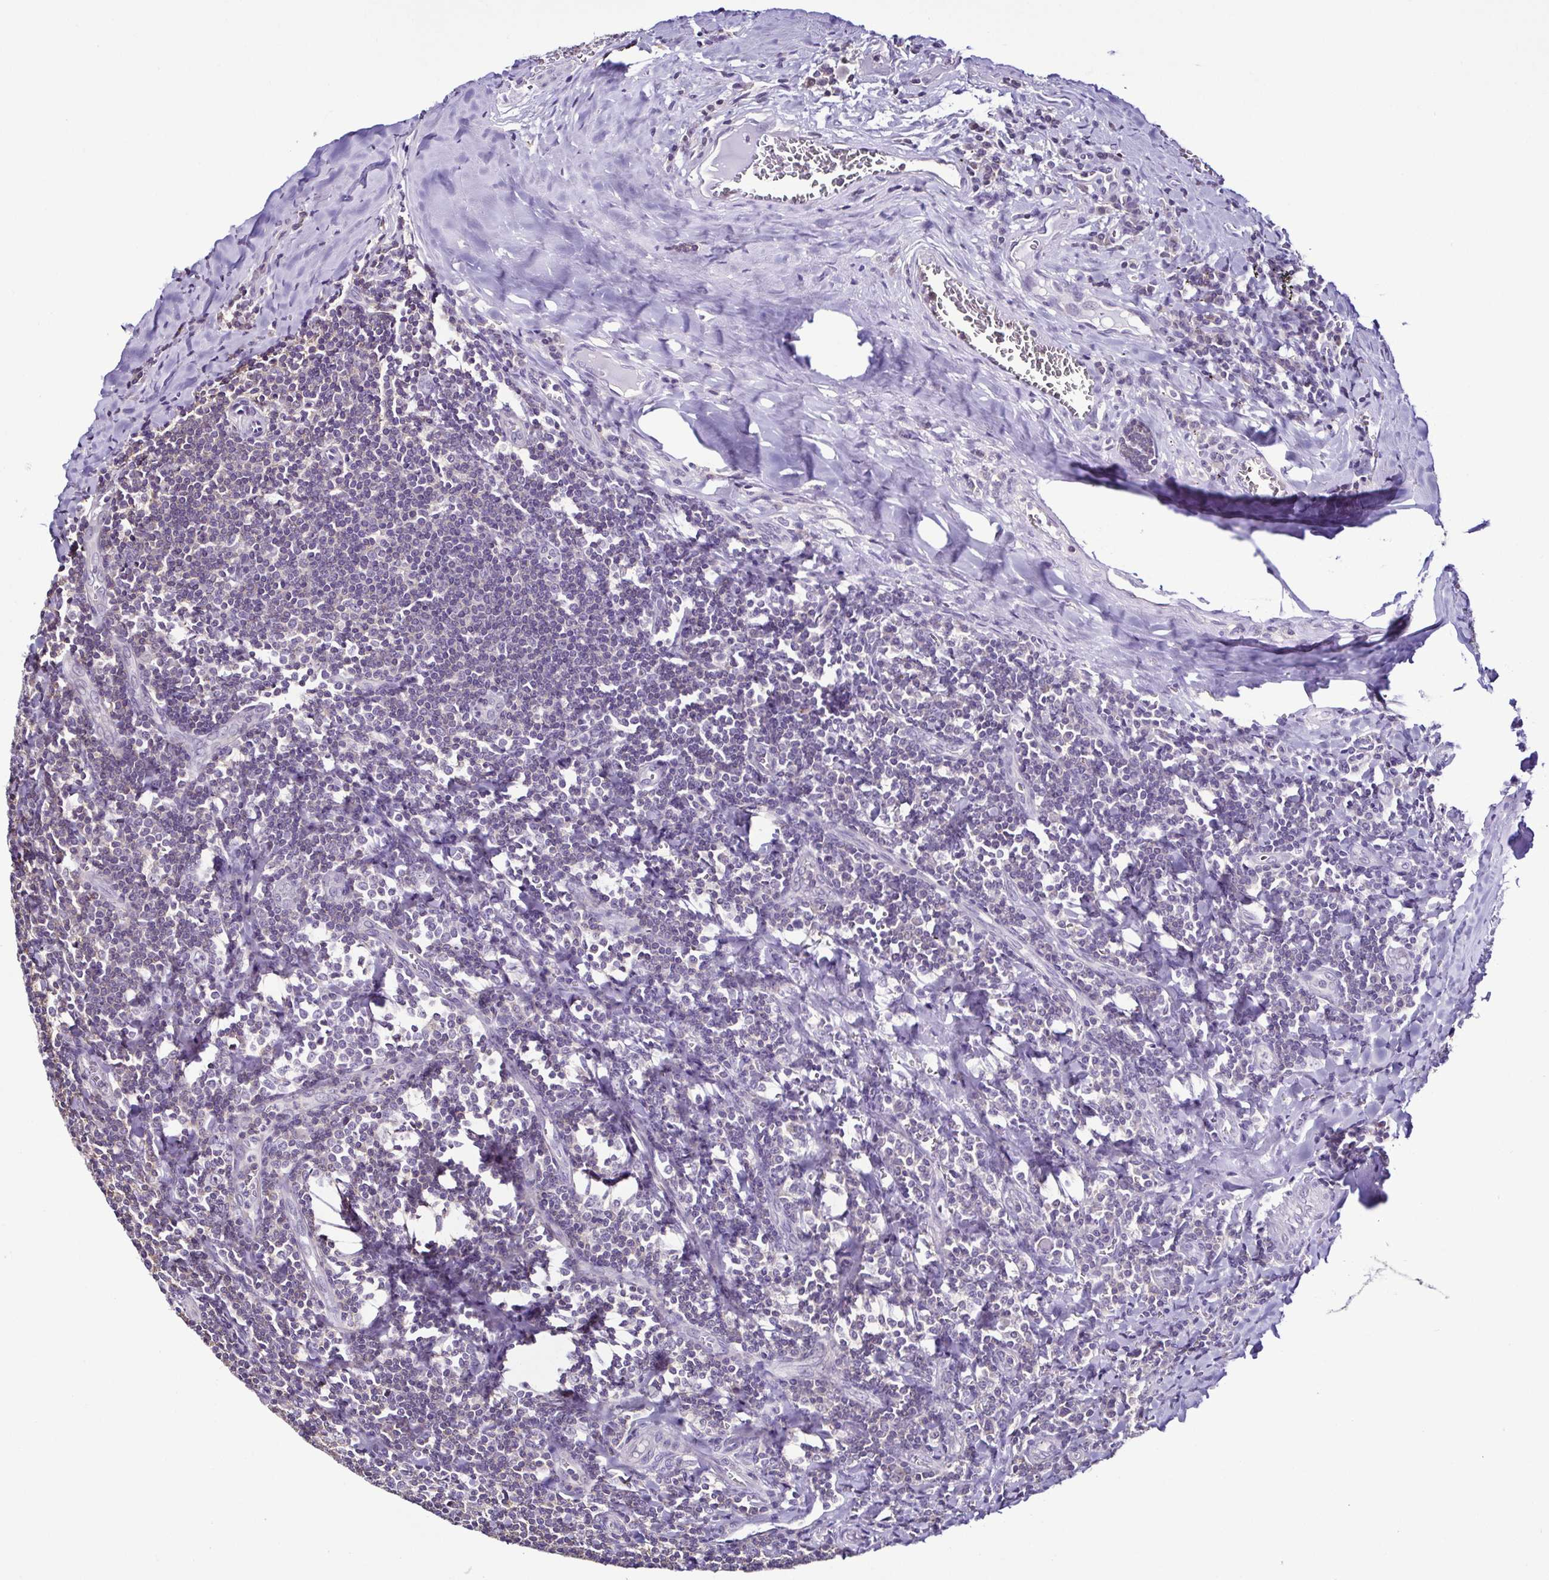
{"staining": {"intensity": "negative", "quantity": "none", "location": "none"}, "tissue": "tonsil", "cell_type": "Germinal center cells", "image_type": "normal", "snomed": [{"axis": "morphology", "description": "Normal tissue, NOS"}, {"axis": "morphology", "description": "Inflammation, NOS"}, {"axis": "topography", "description": "Tonsil"}], "caption": "Photomicrograph shows no protein expression in germinal center cells of normal tonsil.", "gene": "TNNT2", "patient": {"sex": "female", "age": 31}}